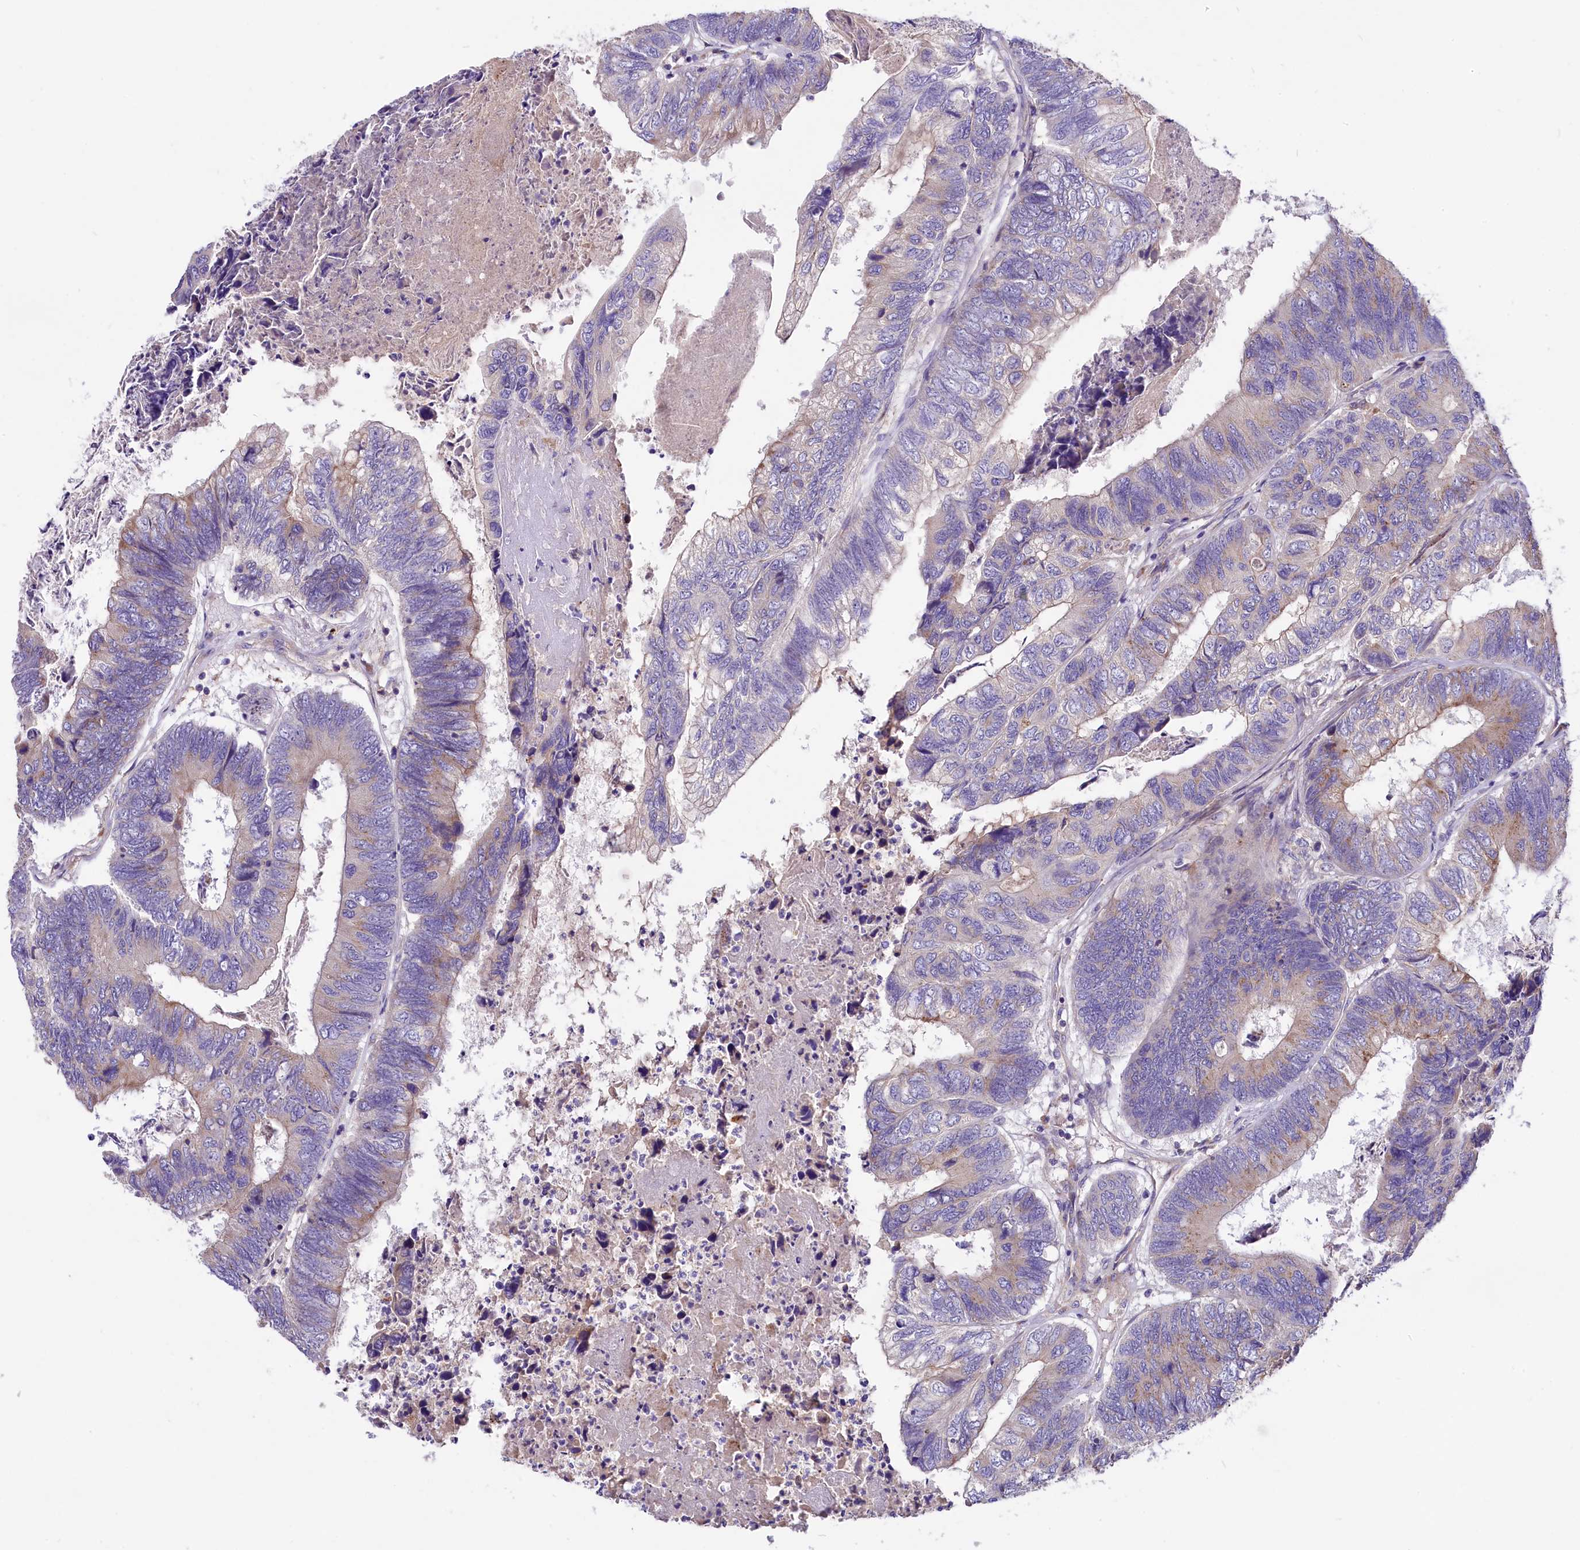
{"staining": {"intensity": "weak", "quantity": "<25%", "location": "cytoplasmic/membranous"}, "tissue": "colorectal cancer", "cell_type": "Tumor cells", "image_type": "cancer", "snomed": [{"axis": "morphology", "description": "Adenocarcinoma, NOS"}, {"axis": "topography", "description": "Colon"}], "caption": "IHC photomicrograph of colorectal adenocarcinoma stained for a protein (brown), which reveals no positivity in tumor cells.", "gene": "PEMT", "patient": {"sex": "female", "age": 67}}